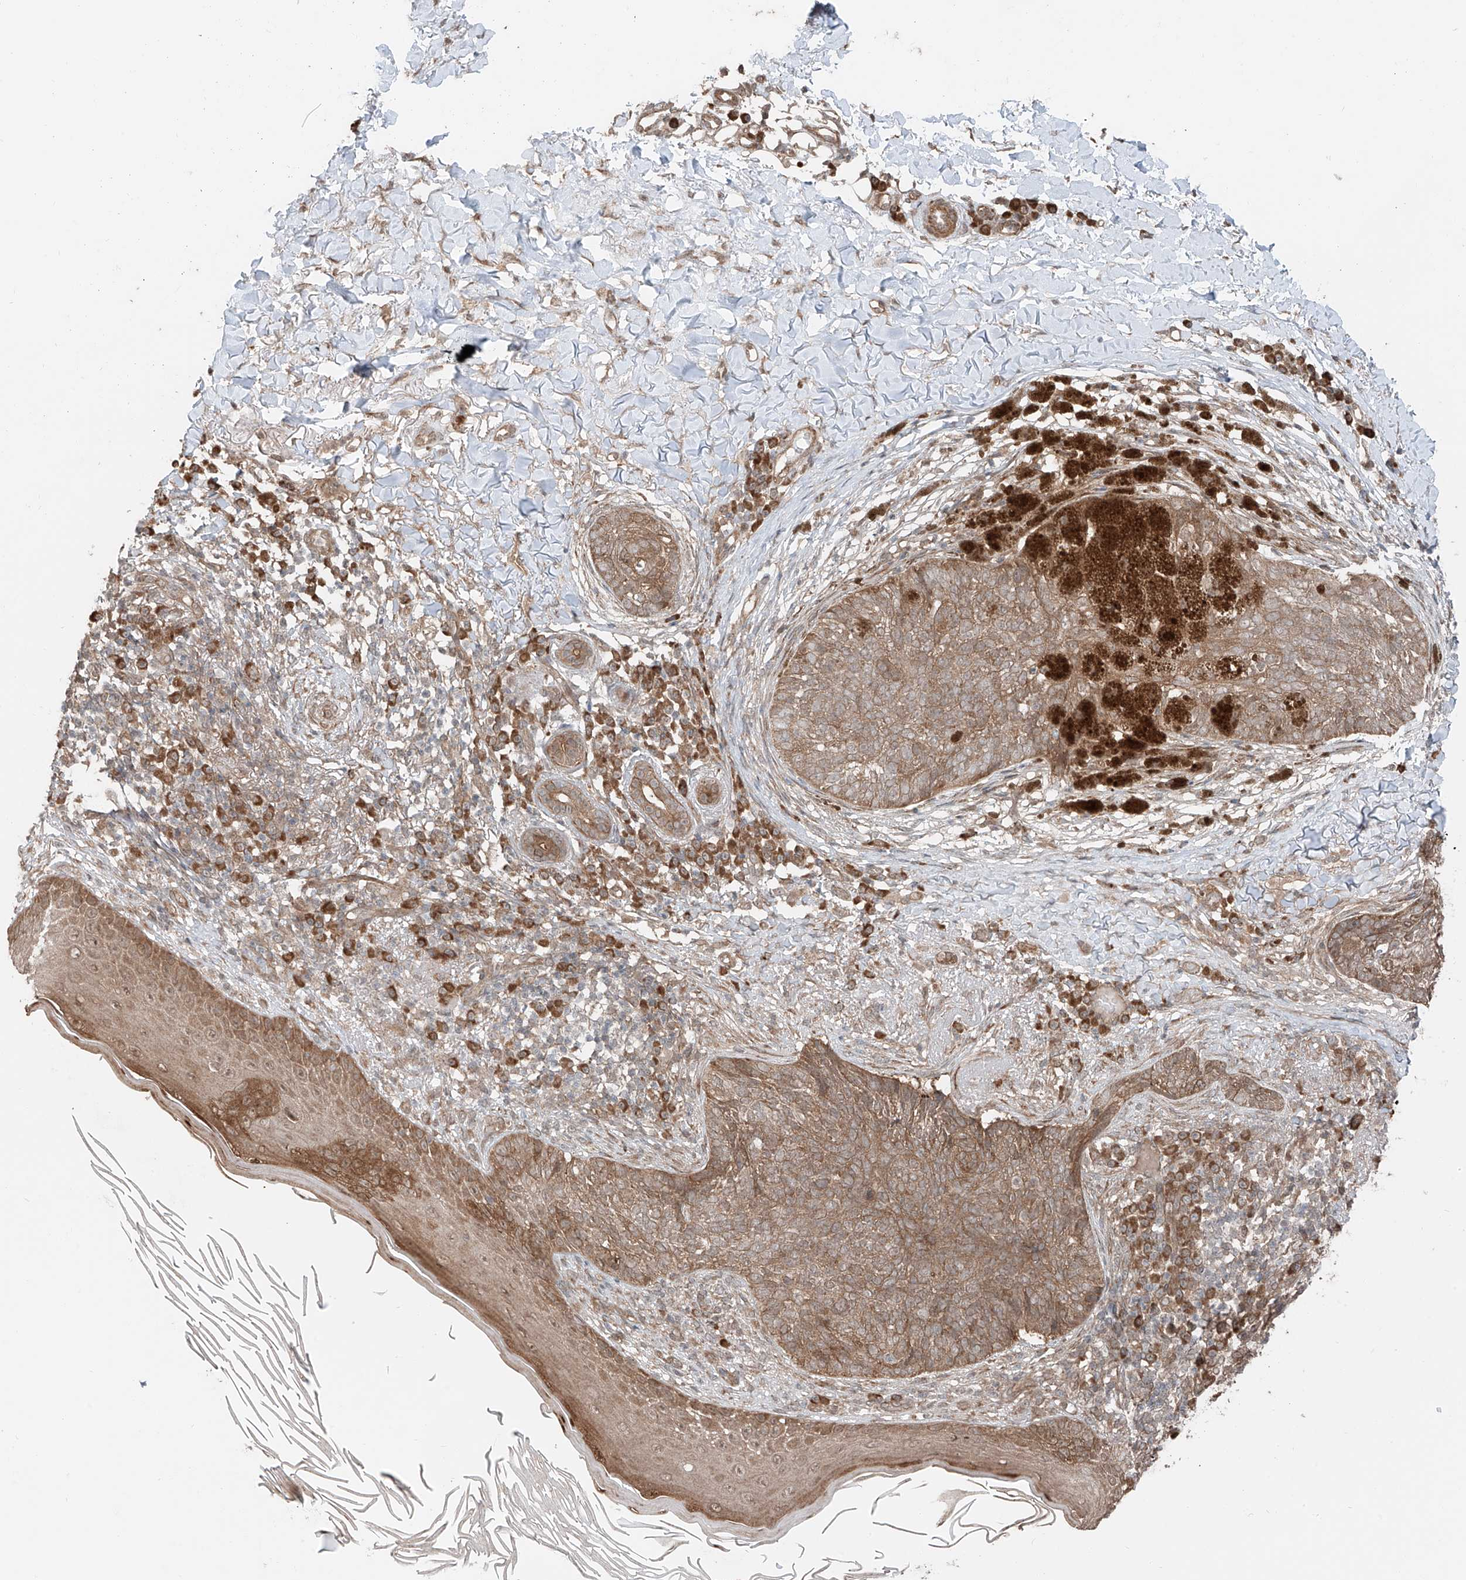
{"staining": {"intensity": "moderate", "quantity": ">75%", "location": "cytoplasmic/membranous"}, "tissue": "skin cancer", "cell_type": "Tumor cells", "image_type": "cancer", "snomed": [{"axis": "morphology", "description": "Basal cell carcinoma"}, {"axis": "topography", "description": "Skin"}], "caption": "Immunohistochemistry micrograph of skin basal cell carcinoma stained for a protein (brown), which shows medium levels of moderate cytoplasmic/membranous staining in approximately >75% of tumor cells.", "gene": "CEP162", "patient": {"sex": "male", "age": 85}}